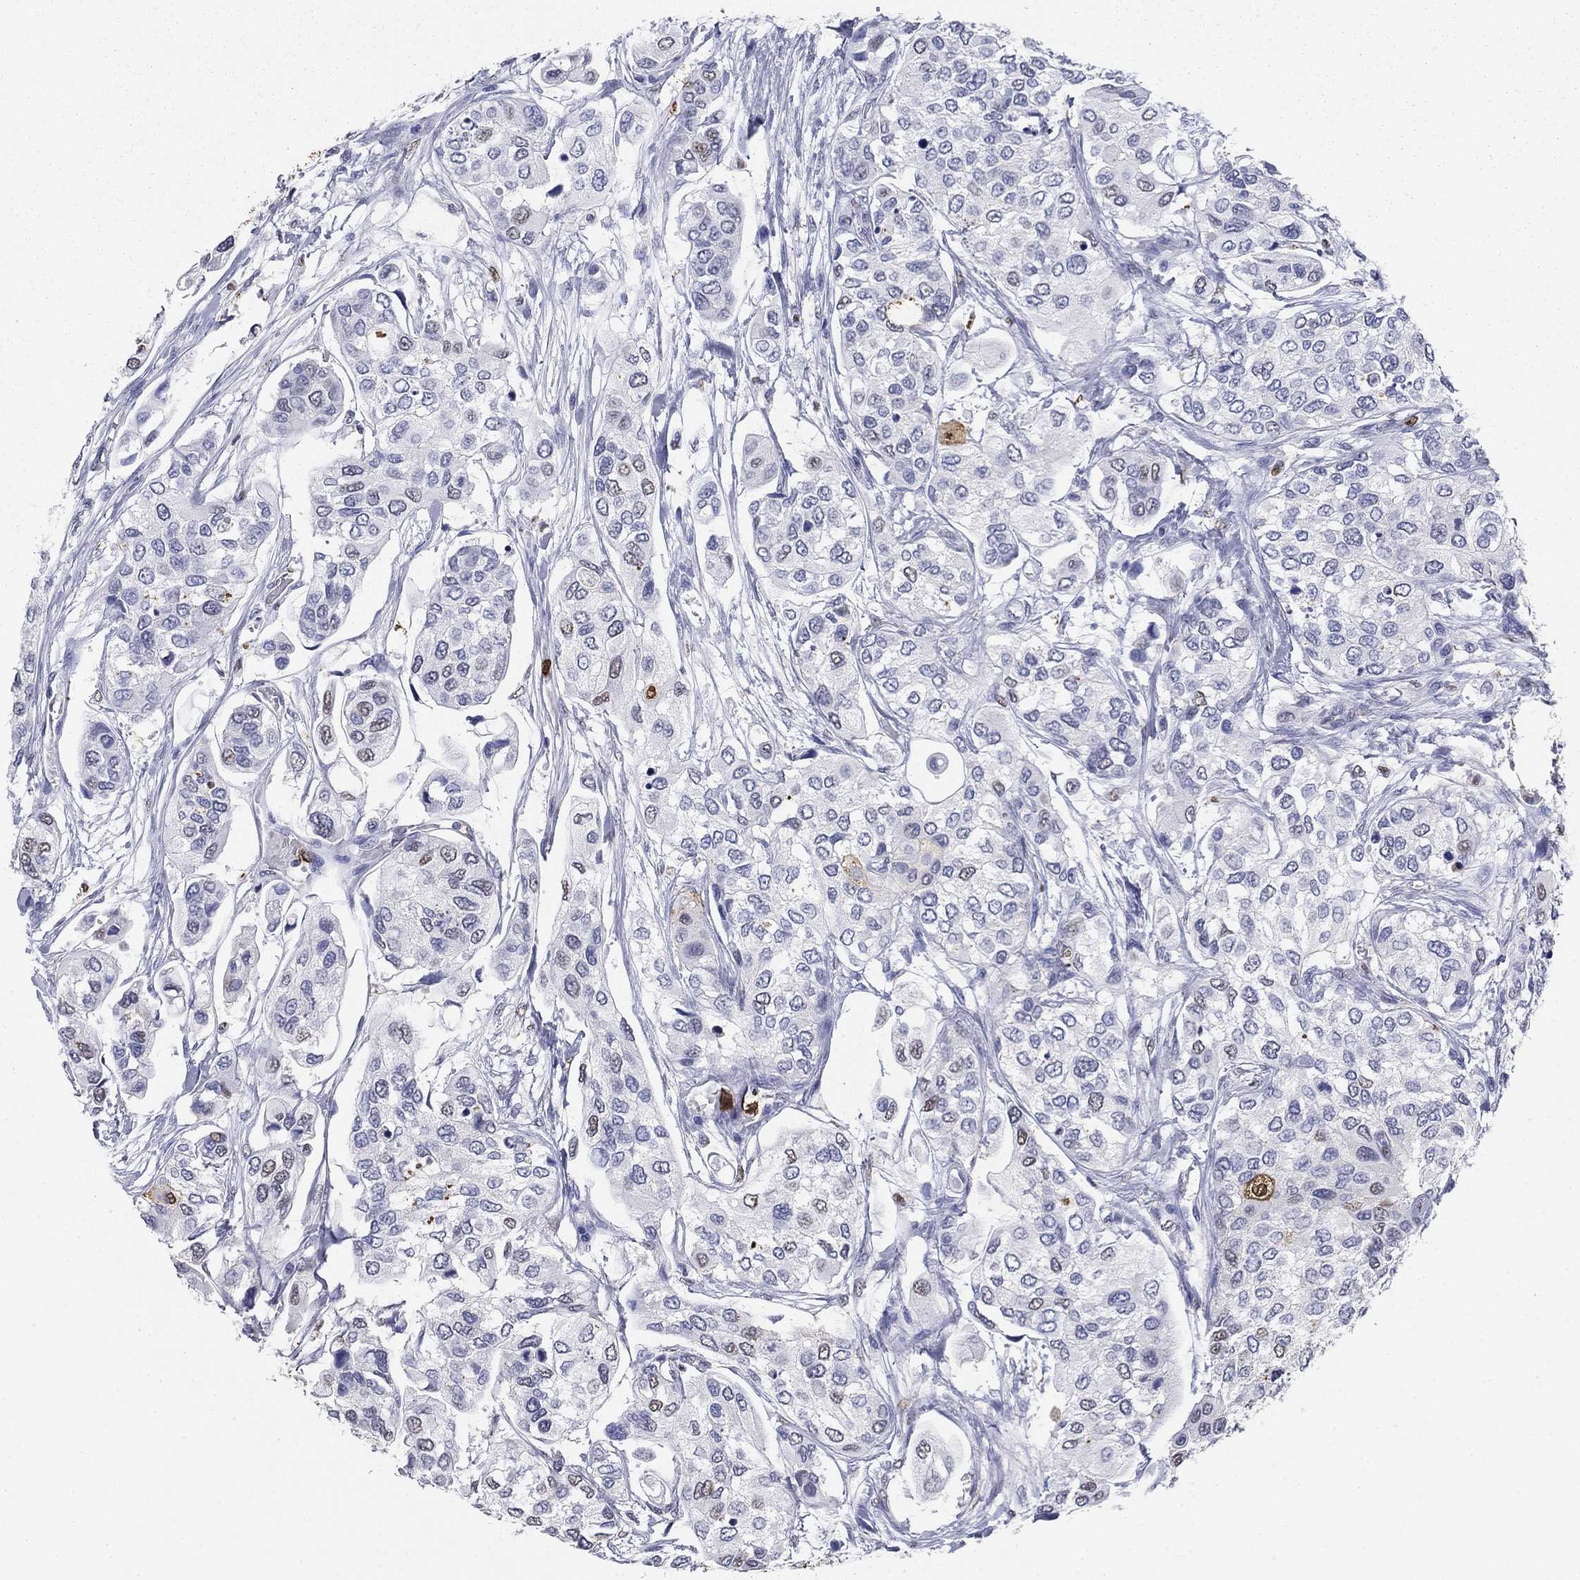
{"staining": {"intensity": "negative", "quantity": "none", "location": "none"}, "tissue": "urothelial cancer", "cell_type": "Tumor cells", "image_type": "cancer", "snomed": [{"axis": "morphology", "description": "Urothelial carcinoma, High grade"}, {"axis": "topography", "description": "Urinary bladder"}], "caption": "An IHC photomicrograph of high-grade urothelial carcinoma is shown. There is no staining in tumor cells of high-grade urothelial carcinoma.", "gene": "IGSF8", "patient": {"sex": "male", "age": 77}}